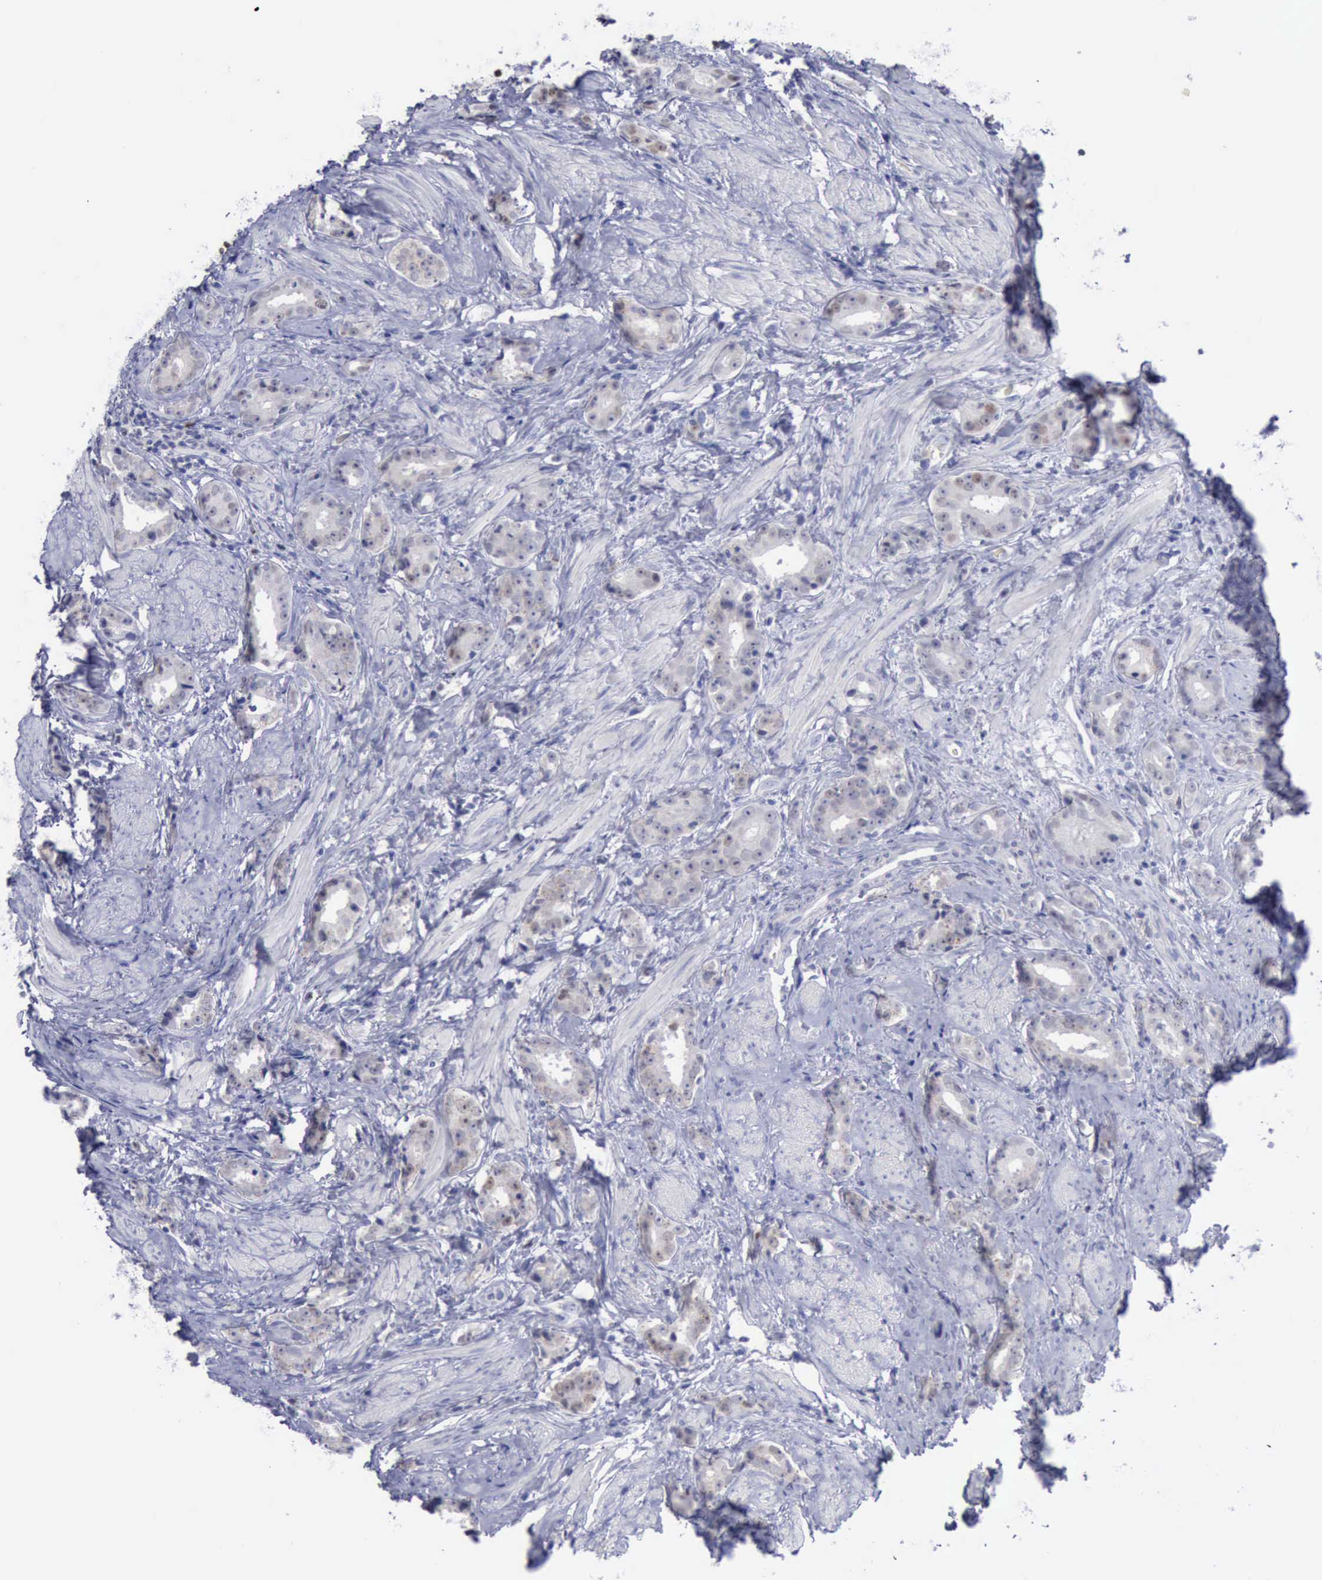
{"staining": {"intensity": "negative", "quantity": "none", "location": "none"}, "tissue": "prostate cancer", "cell_type": "Tumor cells", "image_type": "cancer", "snomed": [{"axis": "morphology", "description": "Adenocarcinoma, Medium grade"}, {"axis": "topography", "description": "Prostate"}], "caption": "Immunohistochemical staining of human prostate adenocarcinoma (medium-grade) displays no significant staining in tumor cells. (DAB IHC, high magnification).", "gene": "SATB2", "patient": {"sex": "male", "age": 53}}